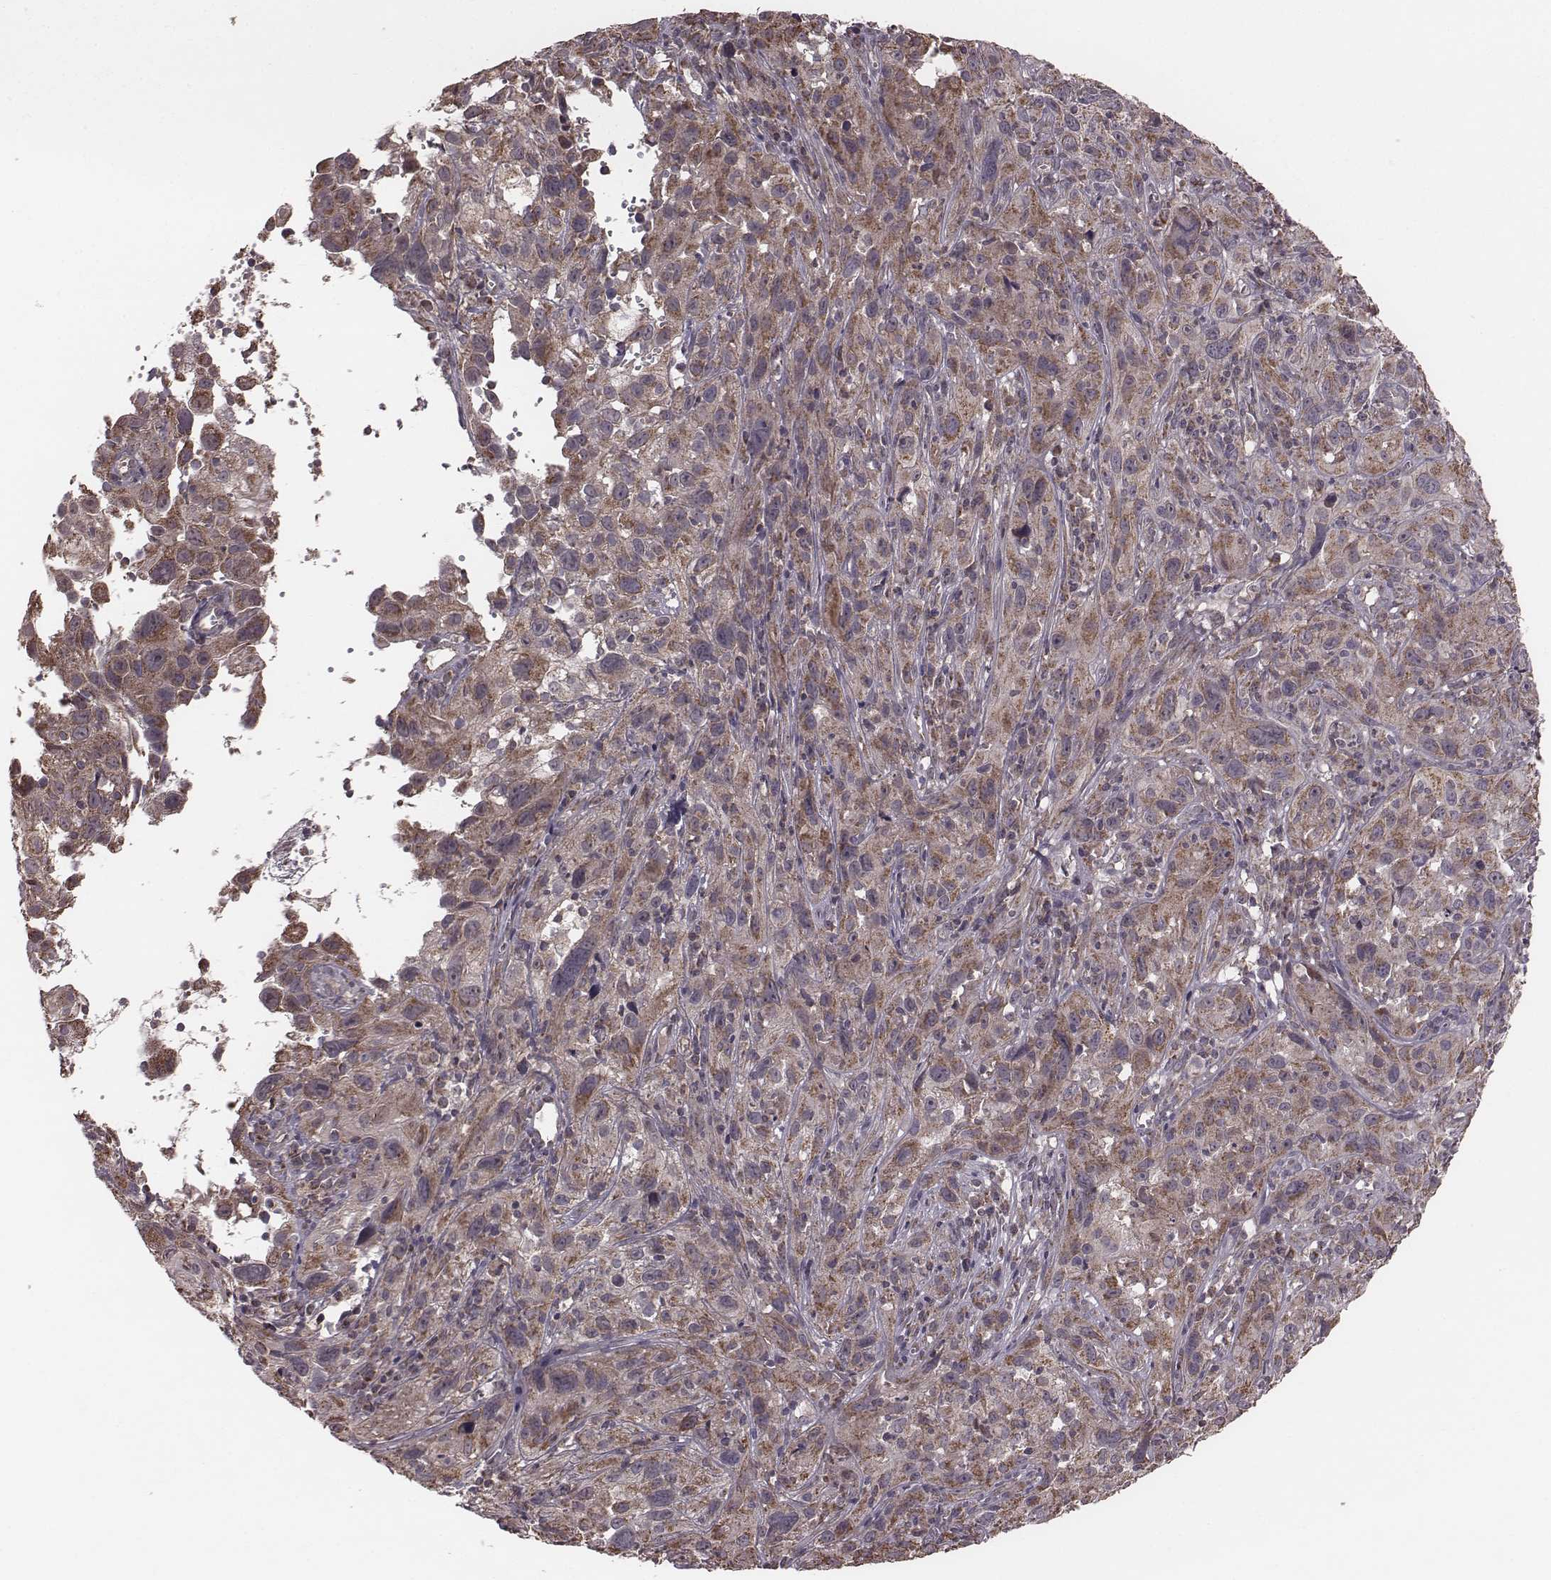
{"staining": {"intensity": "moderate", "quantity": ">75%", "location": "cytoplasmic/membranous"}, "tissue": "cervical cancer", "cell_type": "Tumor cells", "image_type": "cancer", "snomed": [{"axis": "morphology", "description": "Squamous cell carcinoma, NOS"}, {"axis": "topography", "description": "Cervix"}], "caption": "An IHC photomicrograph of tumor tissue is shown. Protein staining in brown labels moderate cytoplasmic/membranous positivity in cervical squamous cell carcinoma within tumor cells.", "gene": "PDCD2L", "patient": {"sex": "female", "age": 37}}